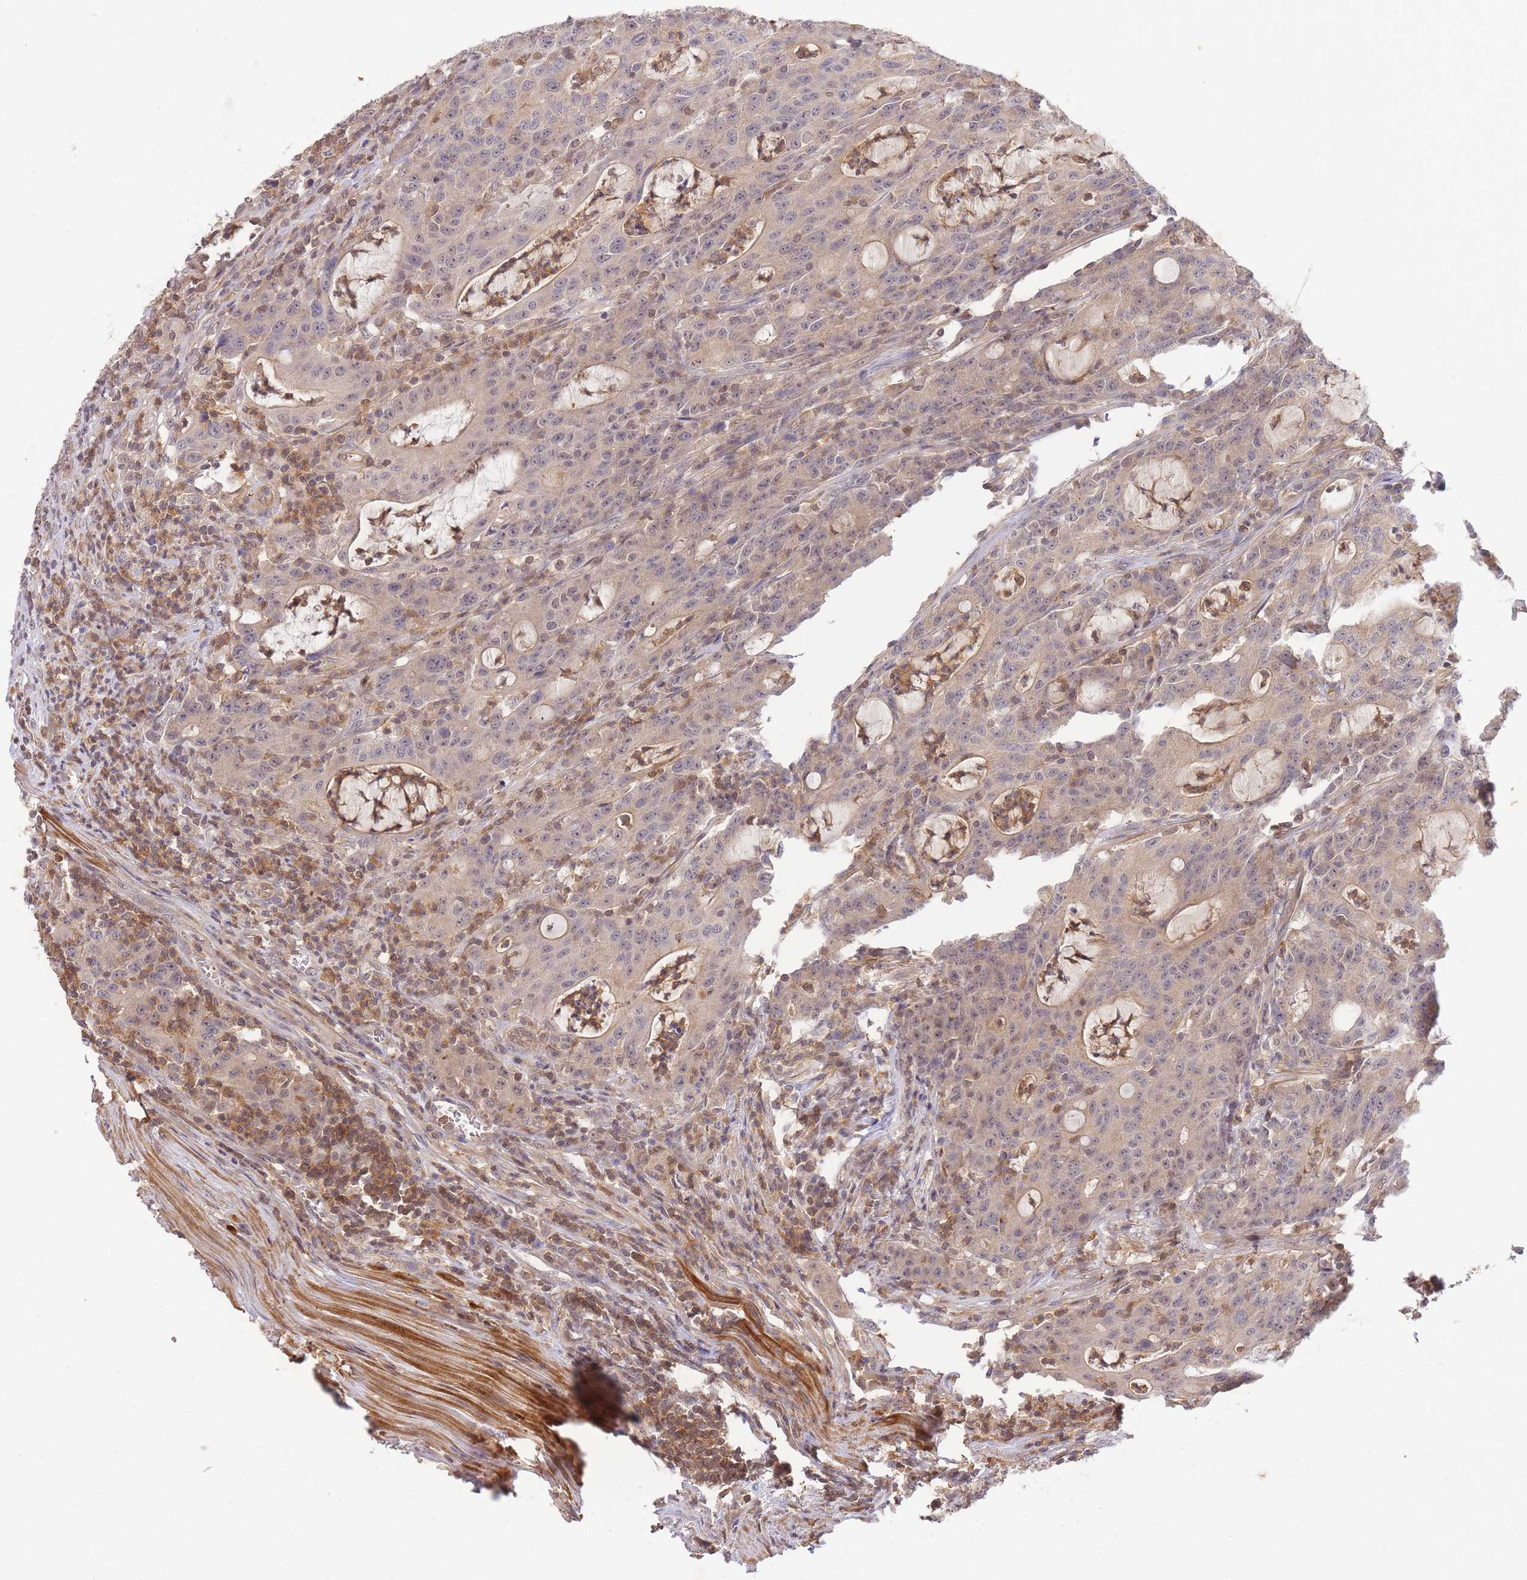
{"staining": {"intensity": "weak", "quantity": "25%-75%", "location": "cytoplasmic/membranous"}, "tissue": "colorectal cancer", "cell_type": "Tumor cells", "image_type": "cancer", "snomed": [{"axis": "morphology", "description": "Adenocarcinoma, NOS"}, {"axis": "topography", "description": "Colon"}], "caption": "Colorectal cancer tissue exhibits weak cytoplasmic/membranous staining in approximately 25%-75% of tumor cells", "gene": "ST8SIA4", "patient": {"sex": "male", "age": 83}}